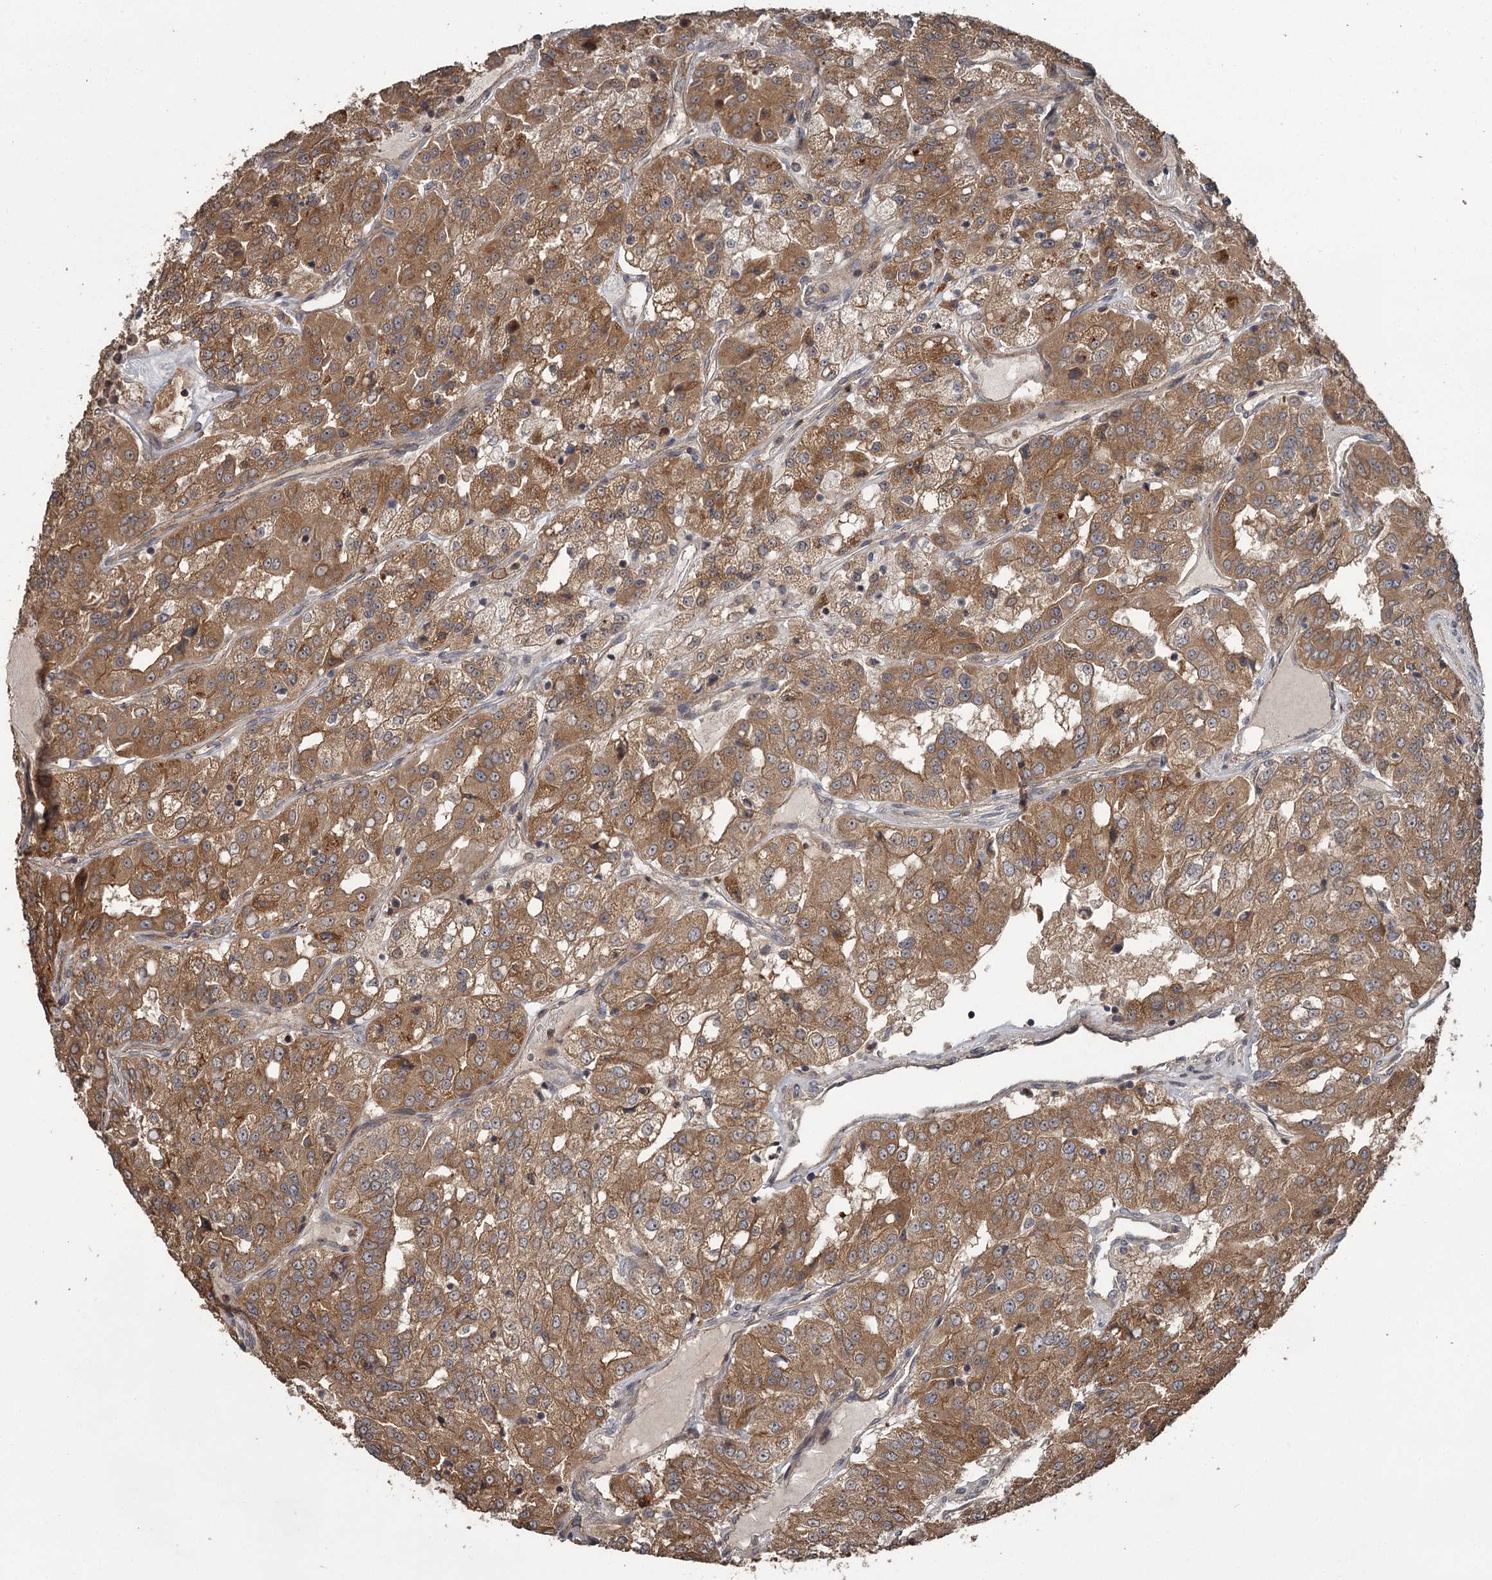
{"staining": {"intensity": "moderate", "quantity": ">75%", "location": "cytoplasmic/membranous"}, "tissue": "renal cancer", "cell_type": "Tumor cells", "image_type": "cancer", "snomed": [{"axis": "morphology", "description": "Adenocarcinoma, NOS"}, {"axis": "topography", "description": "Kidney"}], "caption": "Human adenocarcinoma (renal) stained with a protein marker exhibits moderate staining in tumor cells.", "gene": "RAB21", "patient": {"sex": "female", "age": 63}}